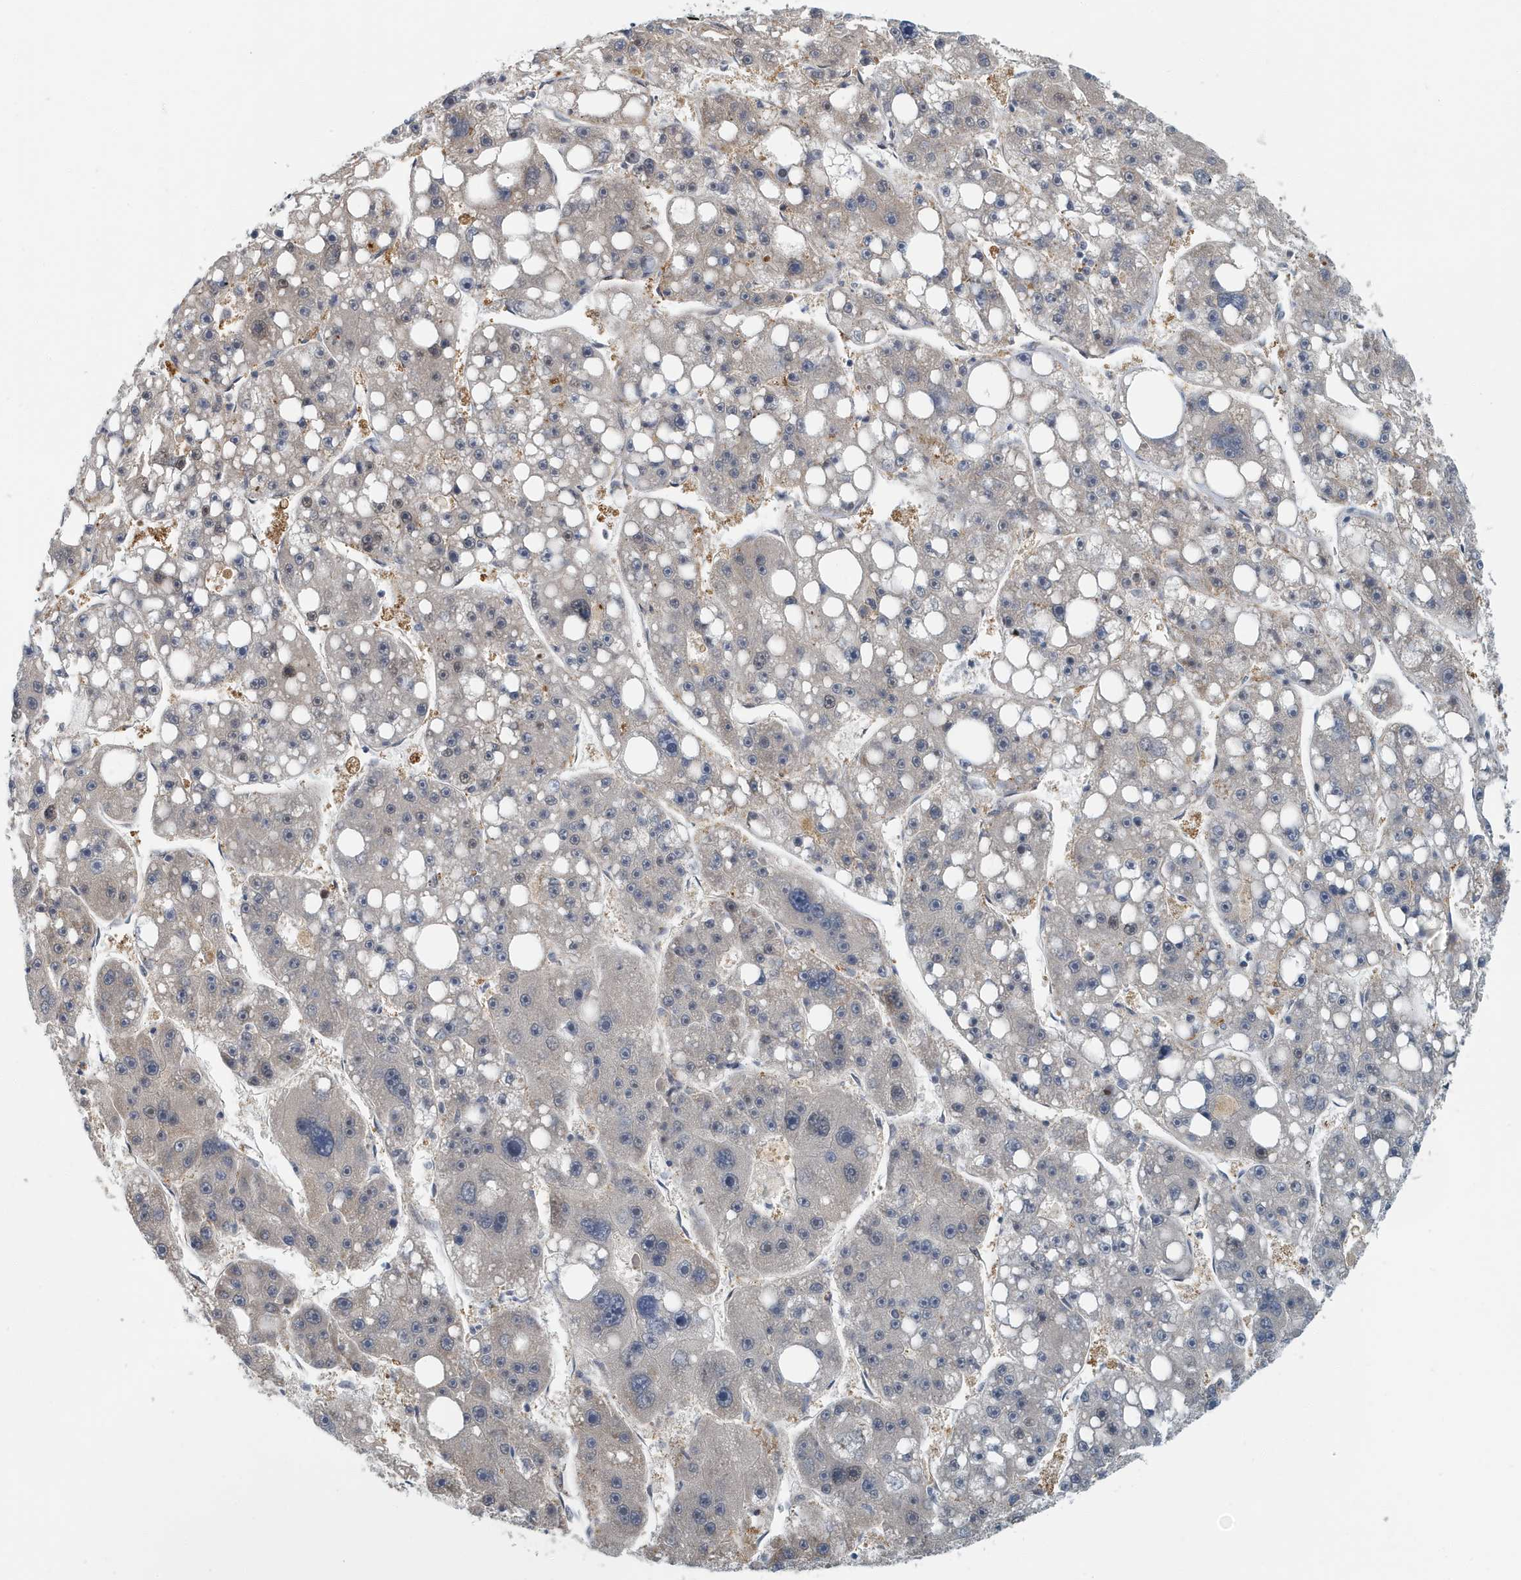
{"staining": {"intensity": "moderate", "quantity": "<25%", "location": "nuclear"}, "tissue": "liver cancer", "cell_type": "Tumor cells", "image_type": "cancer", "snomed": [{"axis": "morphology", "description": "Carcinoma, Hepatocellular, NOS"}, {"axis": "topography", "description": "Liver"}], "caption": "This photomicrograph shows immunohistochemistry staining of liver cancer (hepatocellular carcinoma), with low moderate nuclear staining in about <25% of tumor cells.", "gene": "KIF15", "patient": {"sex": "female", "age": 61}}